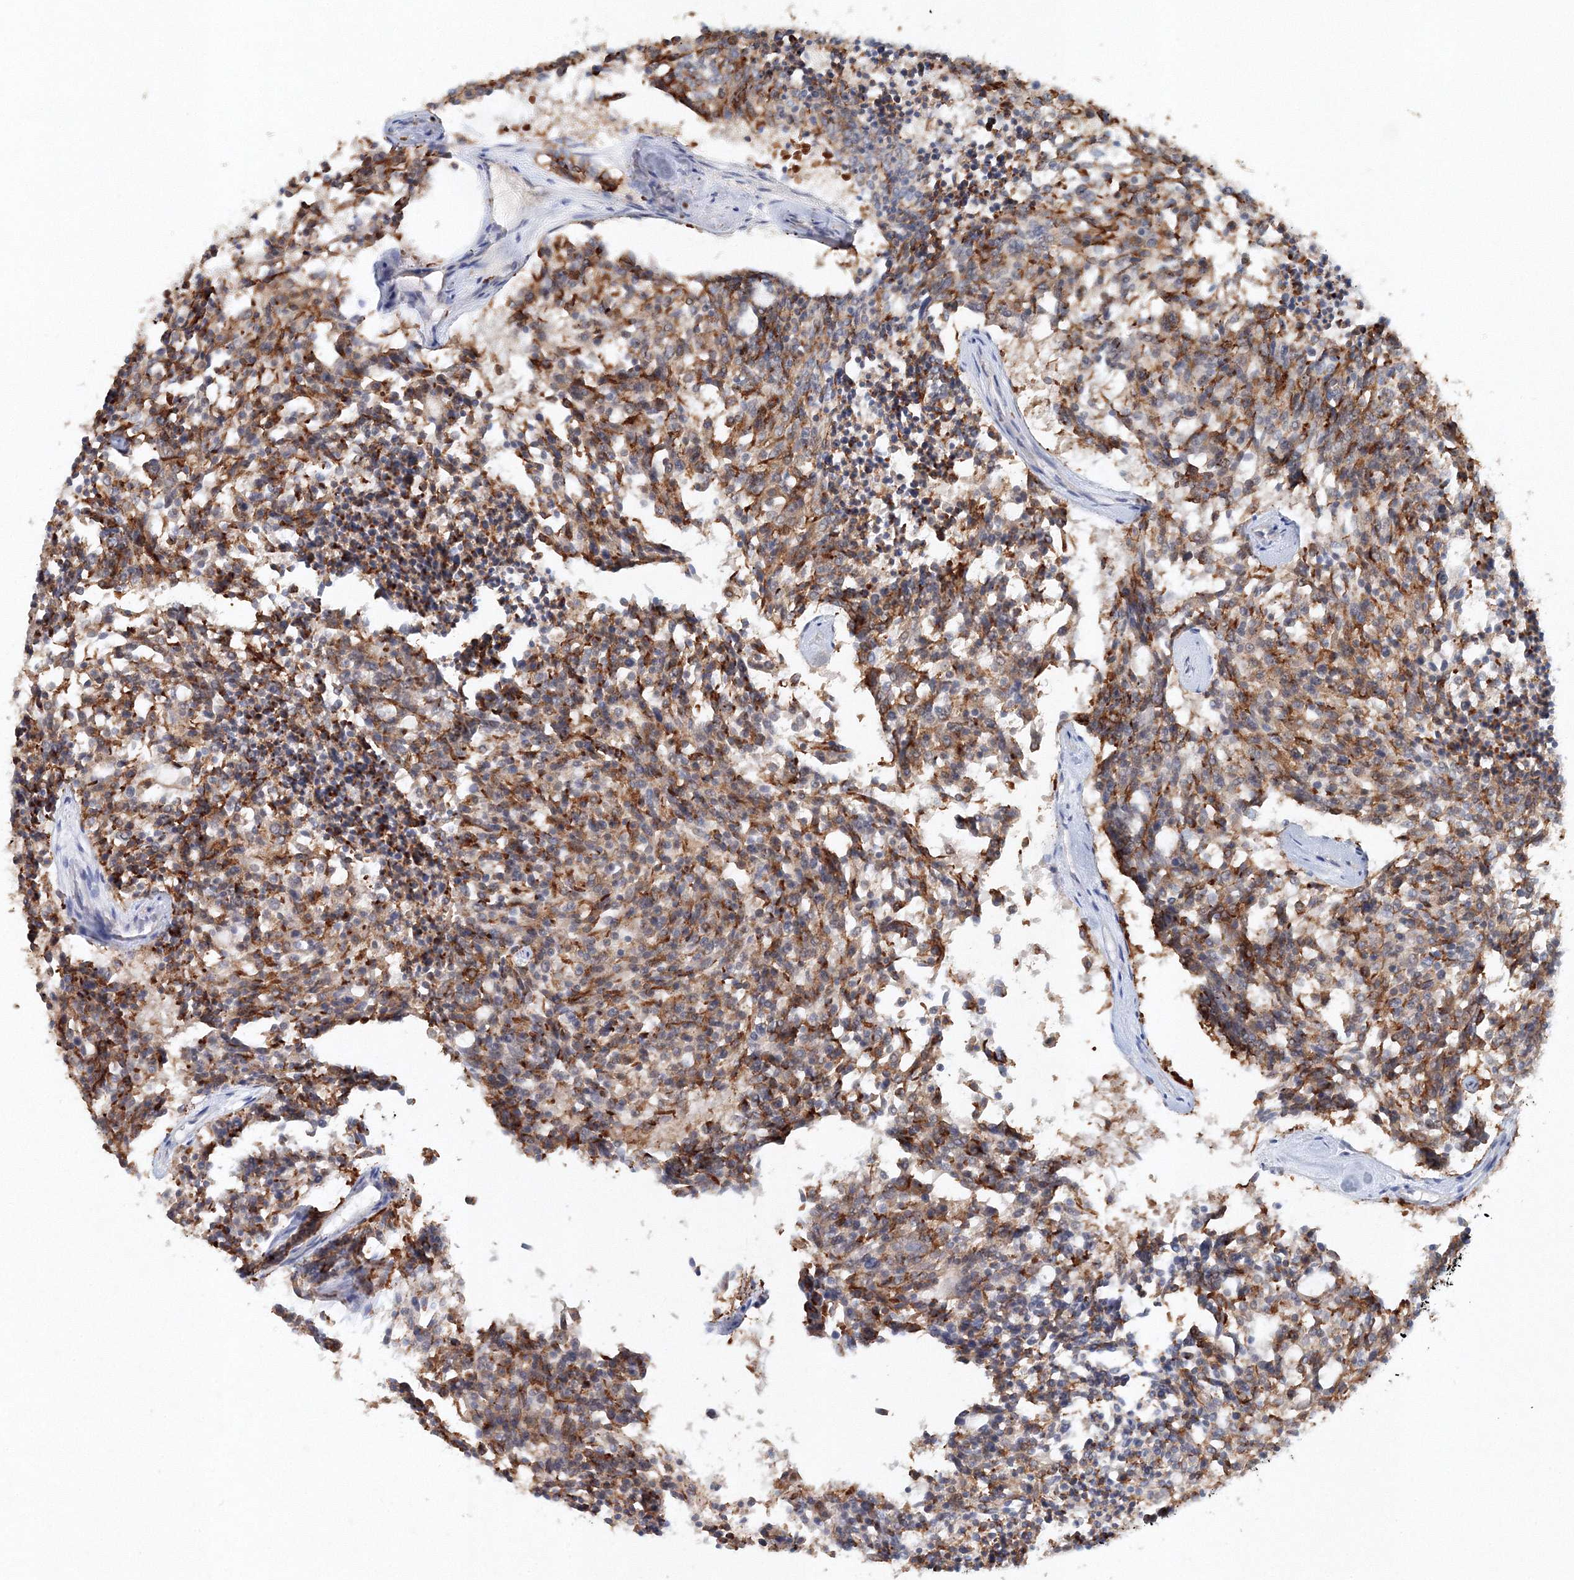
{"staining": {"intensity": "negative", "quantity": "none", "location": "none"}, "tissue": "carcinoid", "cell_type": "Tumor cells", "image_type": "cancer", "snomed": [{"axis": "morphology", "description": "Carcinoid, malignant, NOS"}, {"axis": "topography", "description": "Pancreas"}], "caption": "An immunohistochemistry photomicrograph of carcinoid (malignant) is shown. There is no staining in tumor cells of carcinoid (malignant).", "gene": "SH3BP5", "patient": {"sex": "female", "age": 54}}